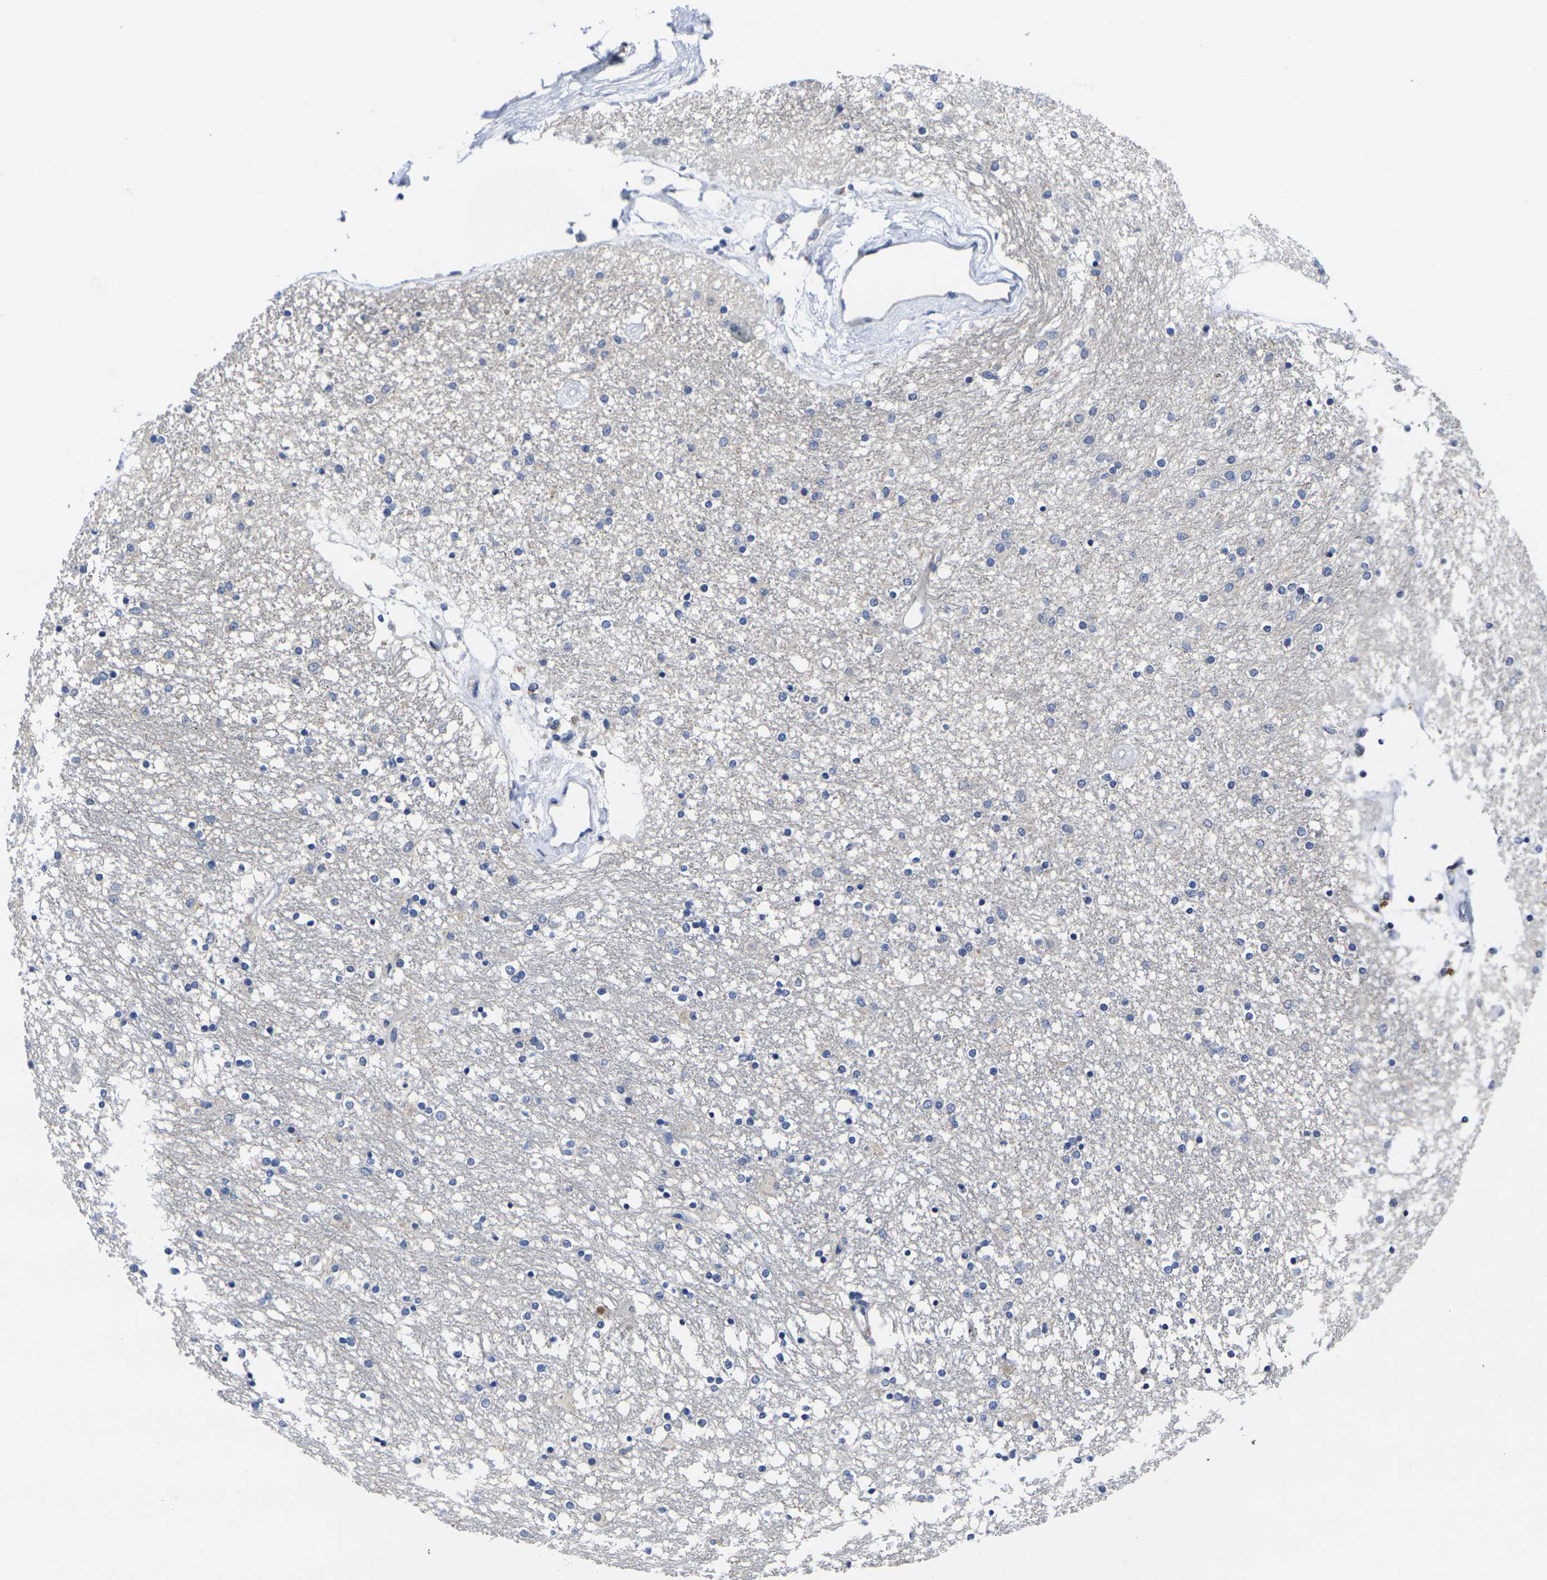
{"staining": {"intensity": "negative", "quantity": "none", "location": "none"}, "tissue": "caudate", "cell_type": "Glial cells", "image_type": "normal", "snomed": [{"axis": "morphology", "description": "Normal tissue, NOS"}, {"axis": "topography", "description": "Lateral ventricle wall"}], "caption": "IHC of normal human caudate reveals no expression in glial cells. (Brightfield microscopy of DAB immunohistochemistry at high magnification).", "gene": "CYP2C8", "patient": {"sex": "female", "age": 54}}